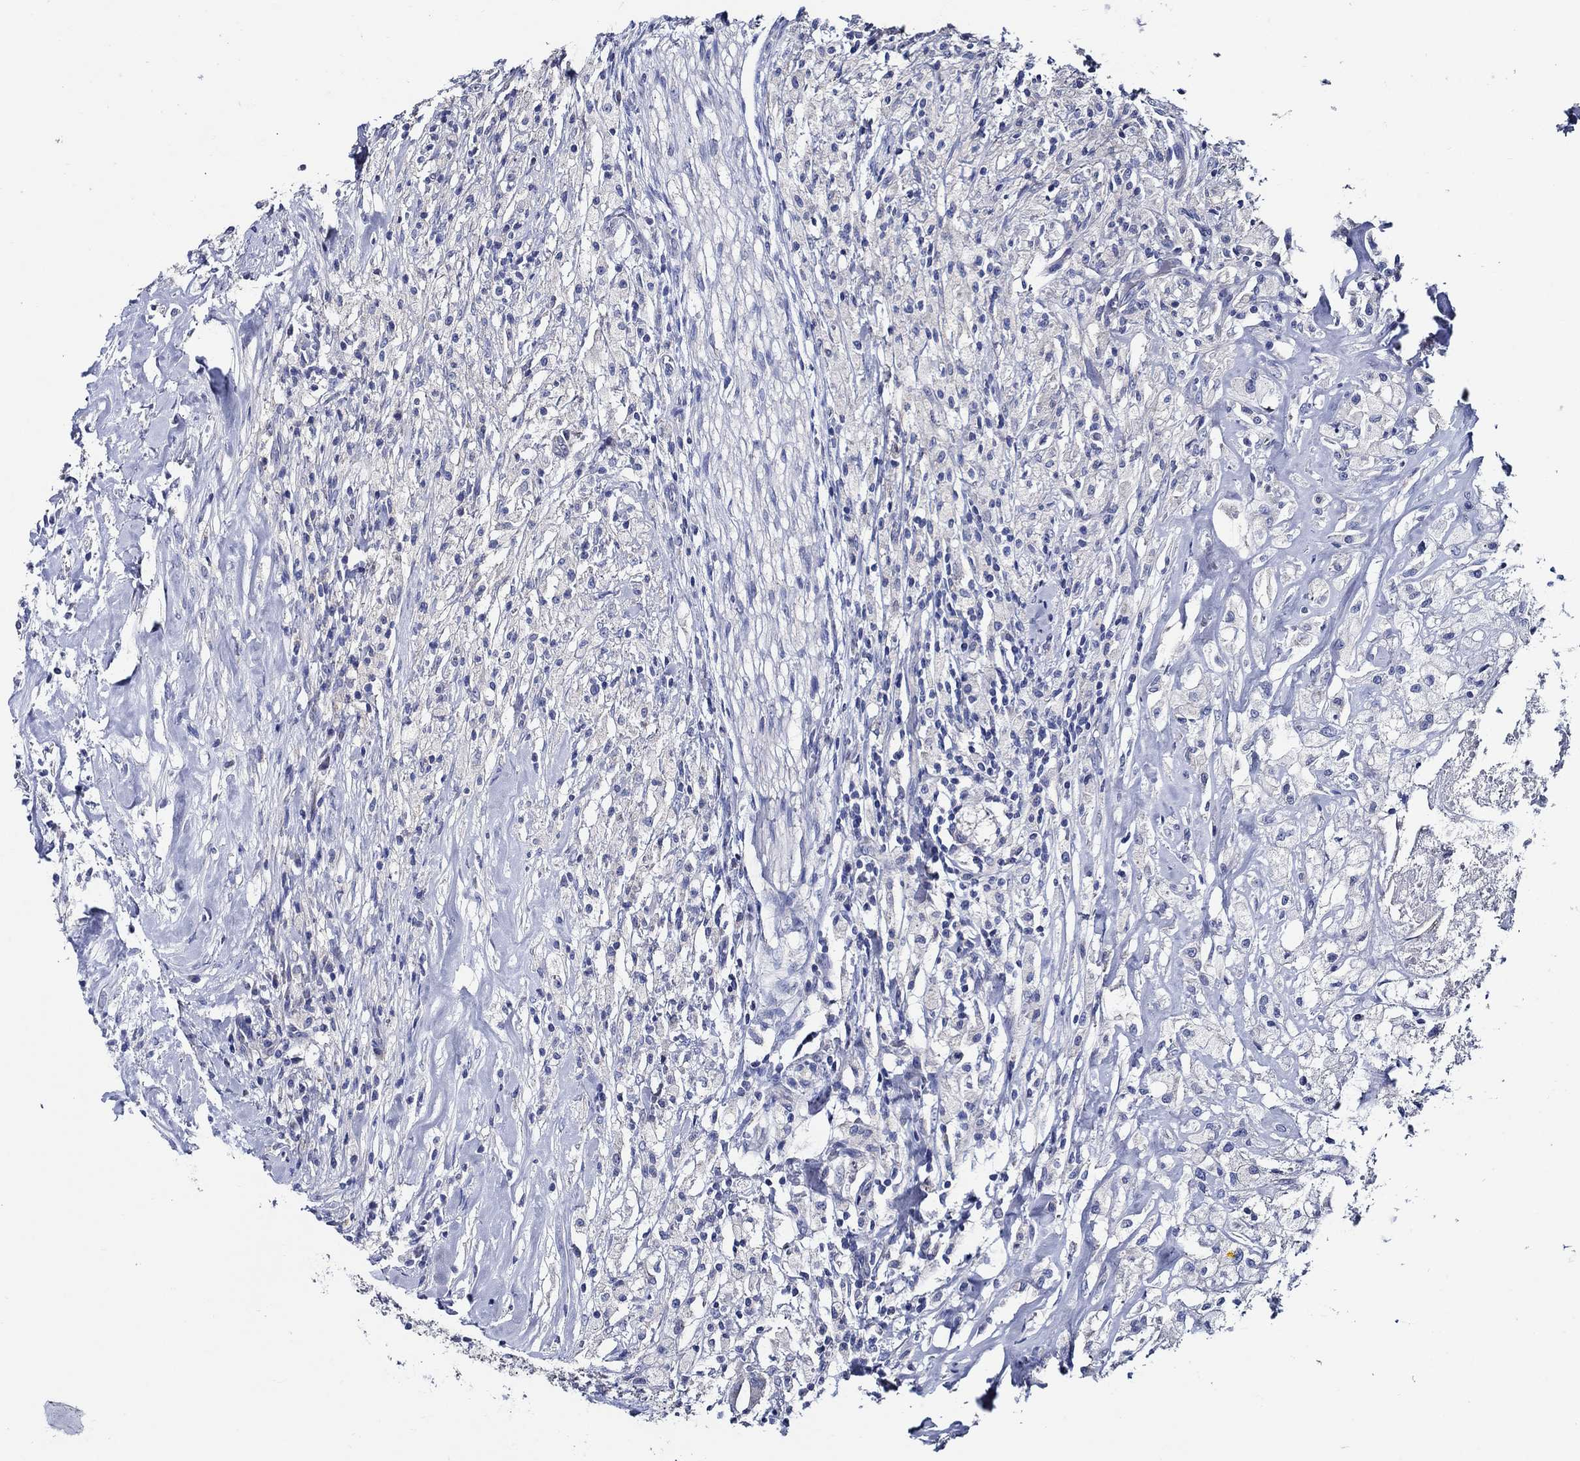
{"staining": {"intensity": "negative", "quantity": "none", "location": "none"}, "tissue": "testis cancer", "cell_type": "Tumor cells", "image_type": "cancer", "snomed": [{"axis": "morphology", "description": "Necrosis, NOS"}, {"axis": "morphology", "description": "Carcinoma, Embryonal, NOS"}, {"axis": "topography", "description": "Testis"}], "caption": "The image demonstrates no significant positivity in tumor cells of testis embryonal carcinoma. Brightfield microscopy of IHC stained with DAB (3,3'-diaminobenzidine) (brown) and hematoxylin (blue), captured at high magnification.", "gene": "SKOR1", "patient": {"sex": "male", "age": 19}}